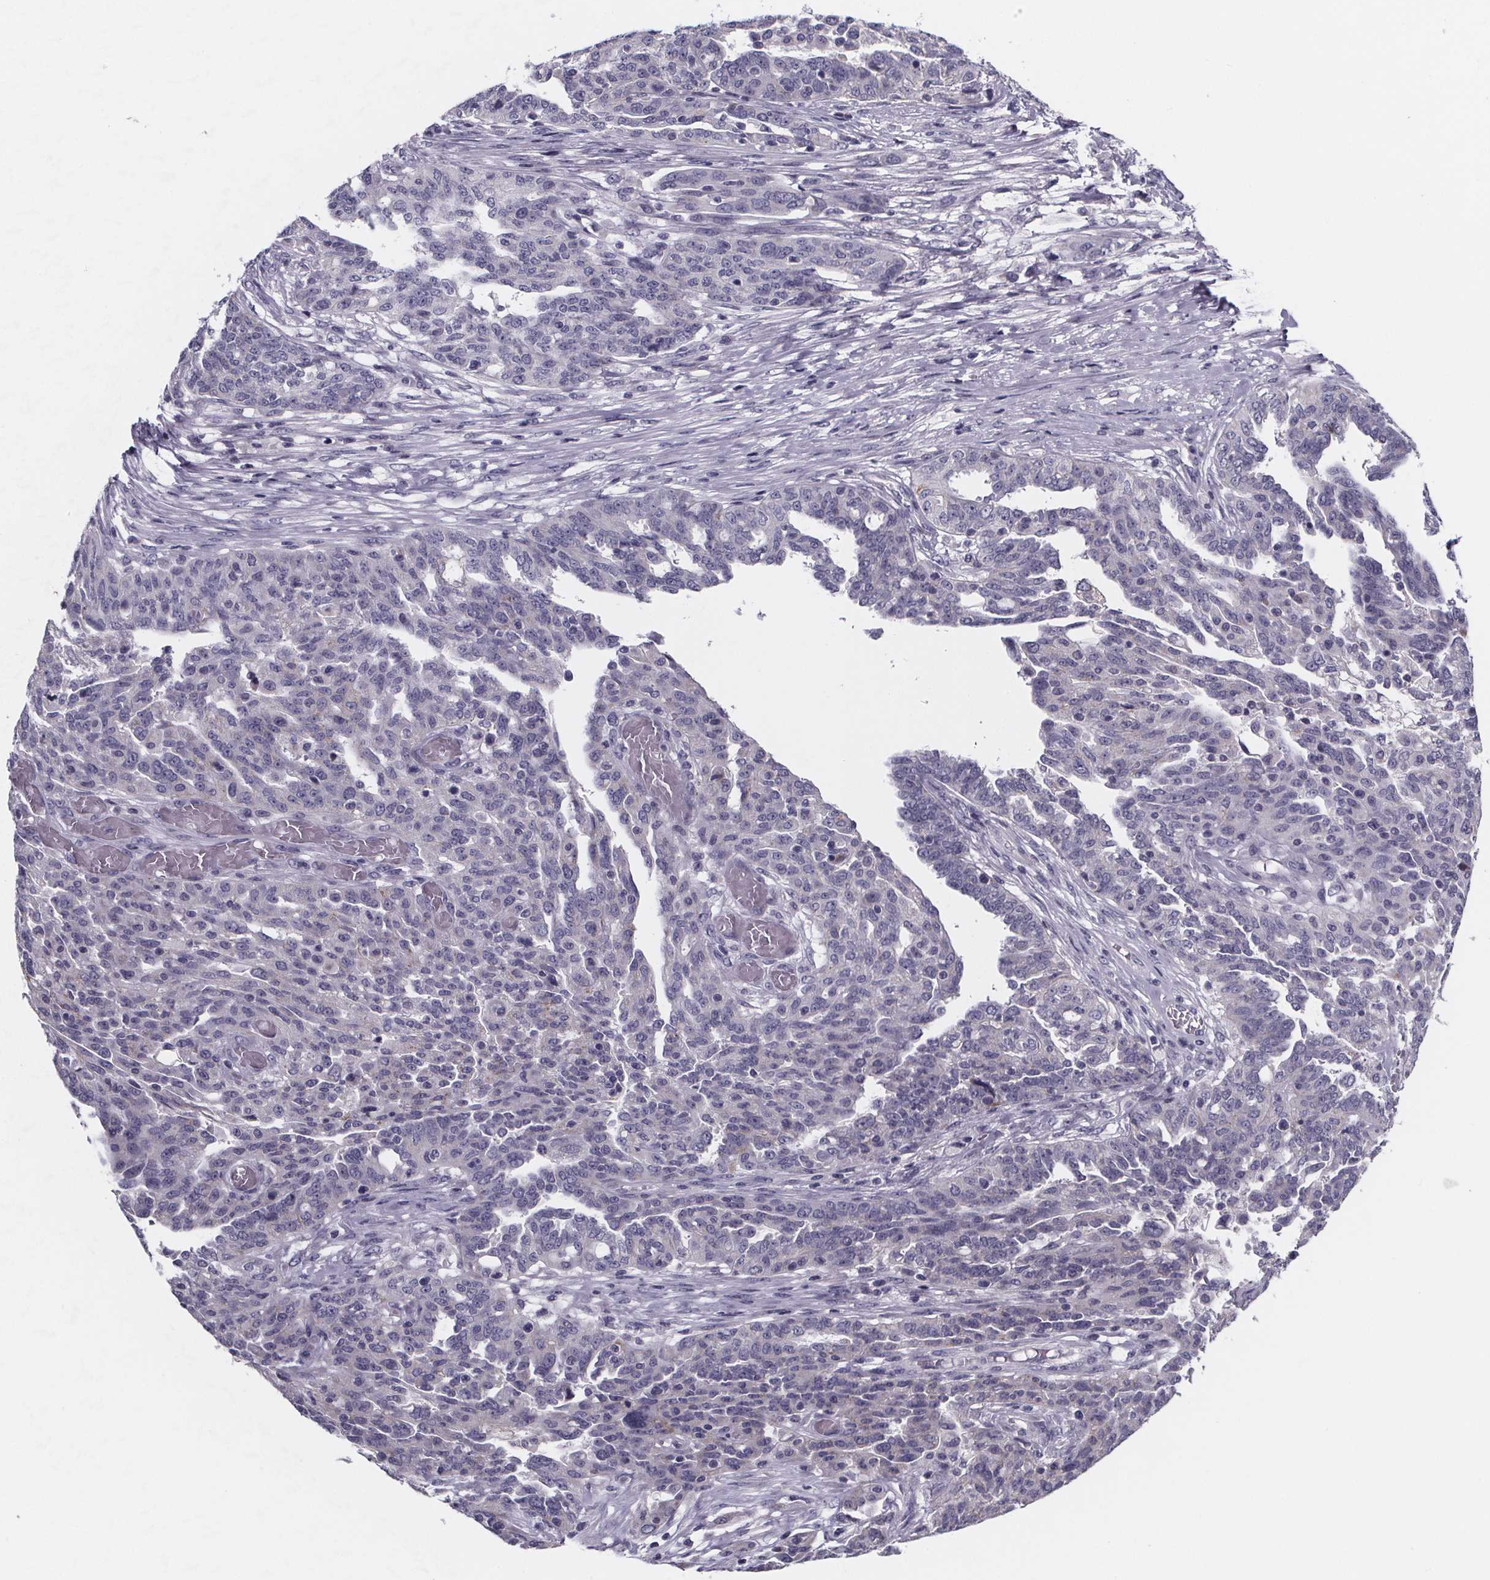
{"staining": {"intensity": "negative", "quantity": "none", "location": "none"}, "tissue": "ovarian cancer", "cell_type": "Tumor cells", "image_type": "cancer", "snomed": [{"axis": "morphology", "description": "Cystadenocarcinoma, serous, NOS"}, {"axis": "topography", "description": "Ovary"}], "caption": "Serous cystadenocarcinoma (ovarian) stained for a protein using immunohistochemistry reveals no expression tumor cells.", "gene": "PAH", "patient": {"sex": "female", "age": 67}}